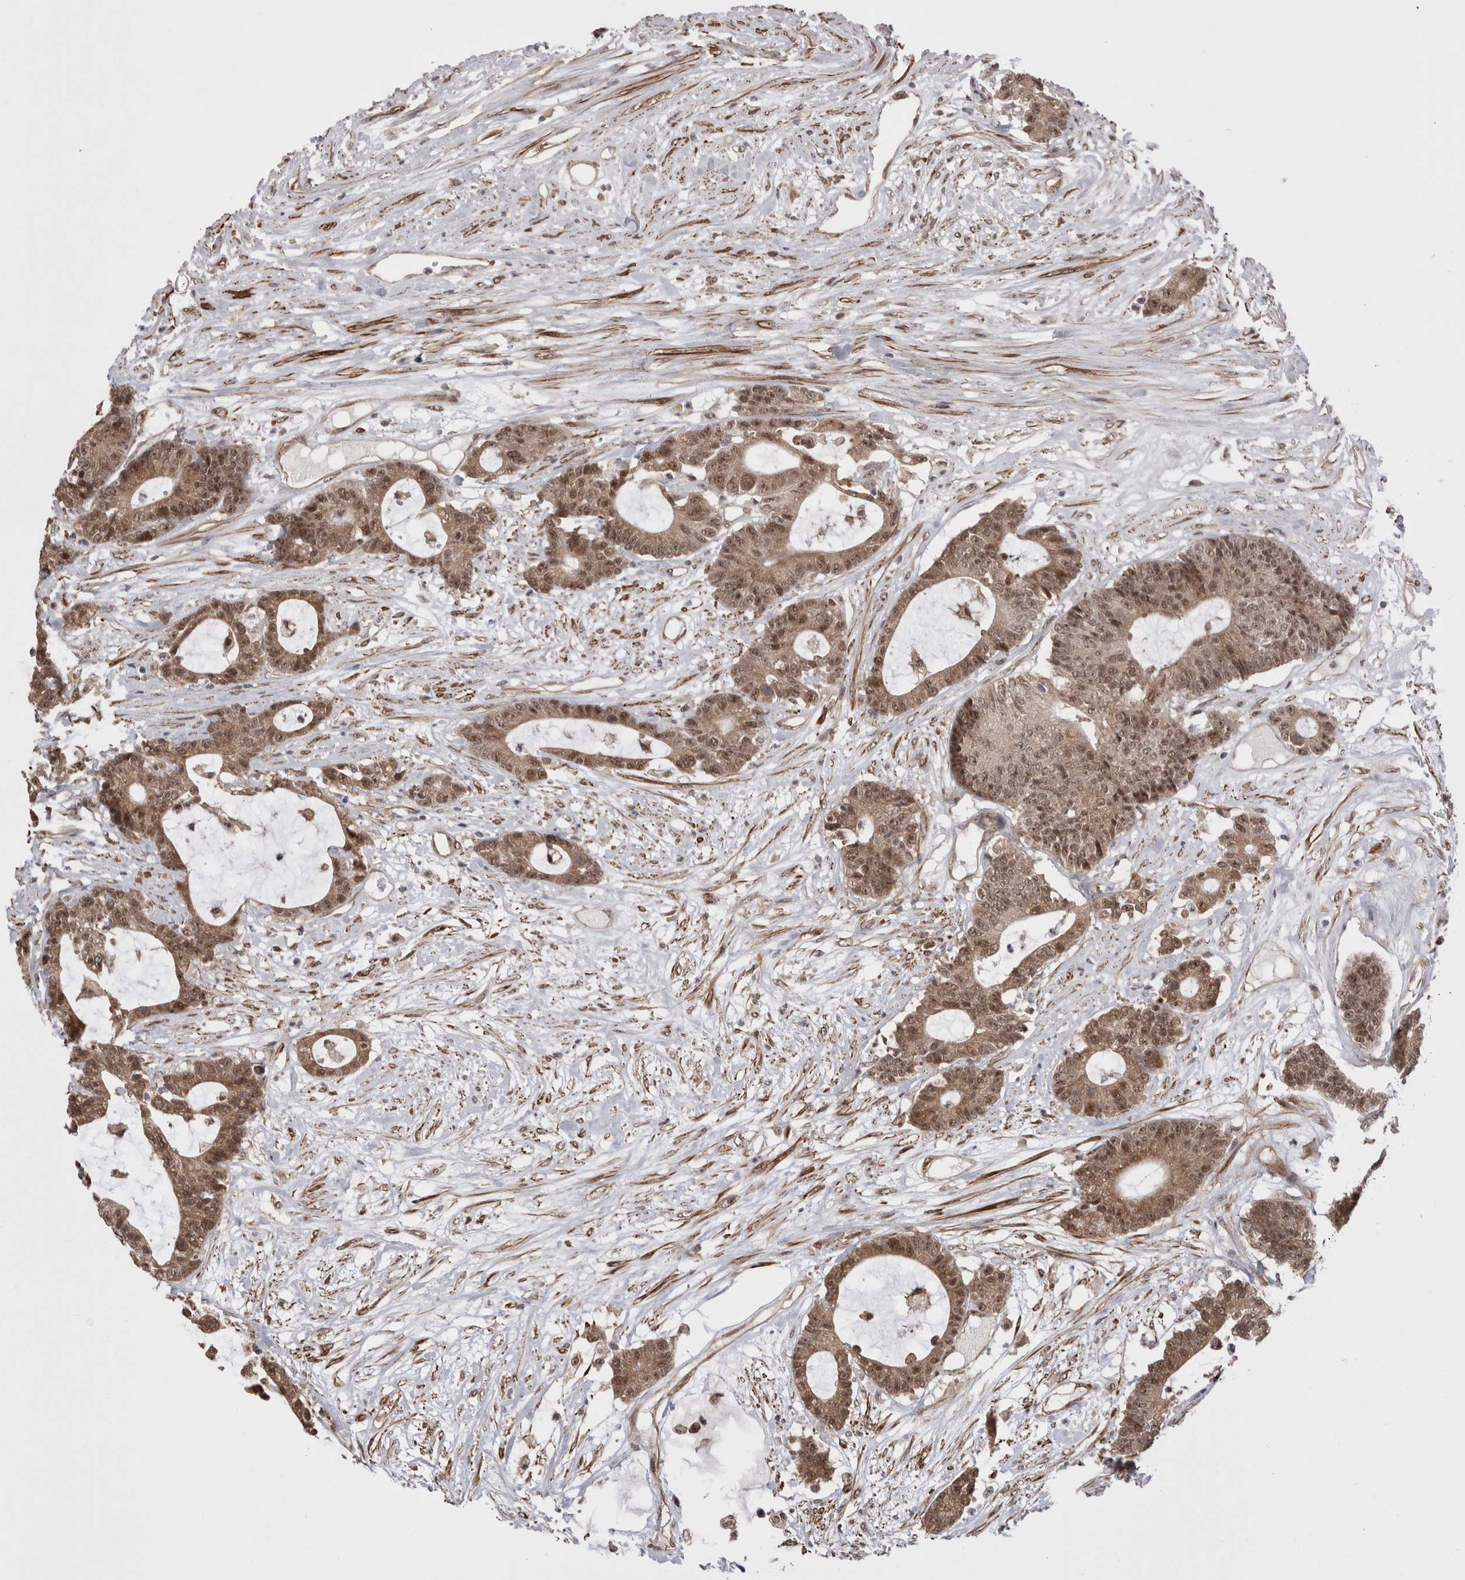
{"staining": {"intensity": "moderate", "quantity": ">75%", "location": "cytoplasmic/membranous,nuclear"}, "tissue": "colorectal cancer", "cell_type": "Tumor cells", "image_type": "cancer", "snomed": [{"axis": "morphology", "description": "Adenocarcinoma, NOS"}, {"axis": "topography", "description": "Colon"}], "caption": "Tumor cells demonstrate medium levels of moderate cytoplasmic/membranous and nuclear positivity in about >75% of cells in human colorectal cancer (adenocarcinoma).", "gene": "EXOSC4", "patient": {"sex": "female", "age": 84}}